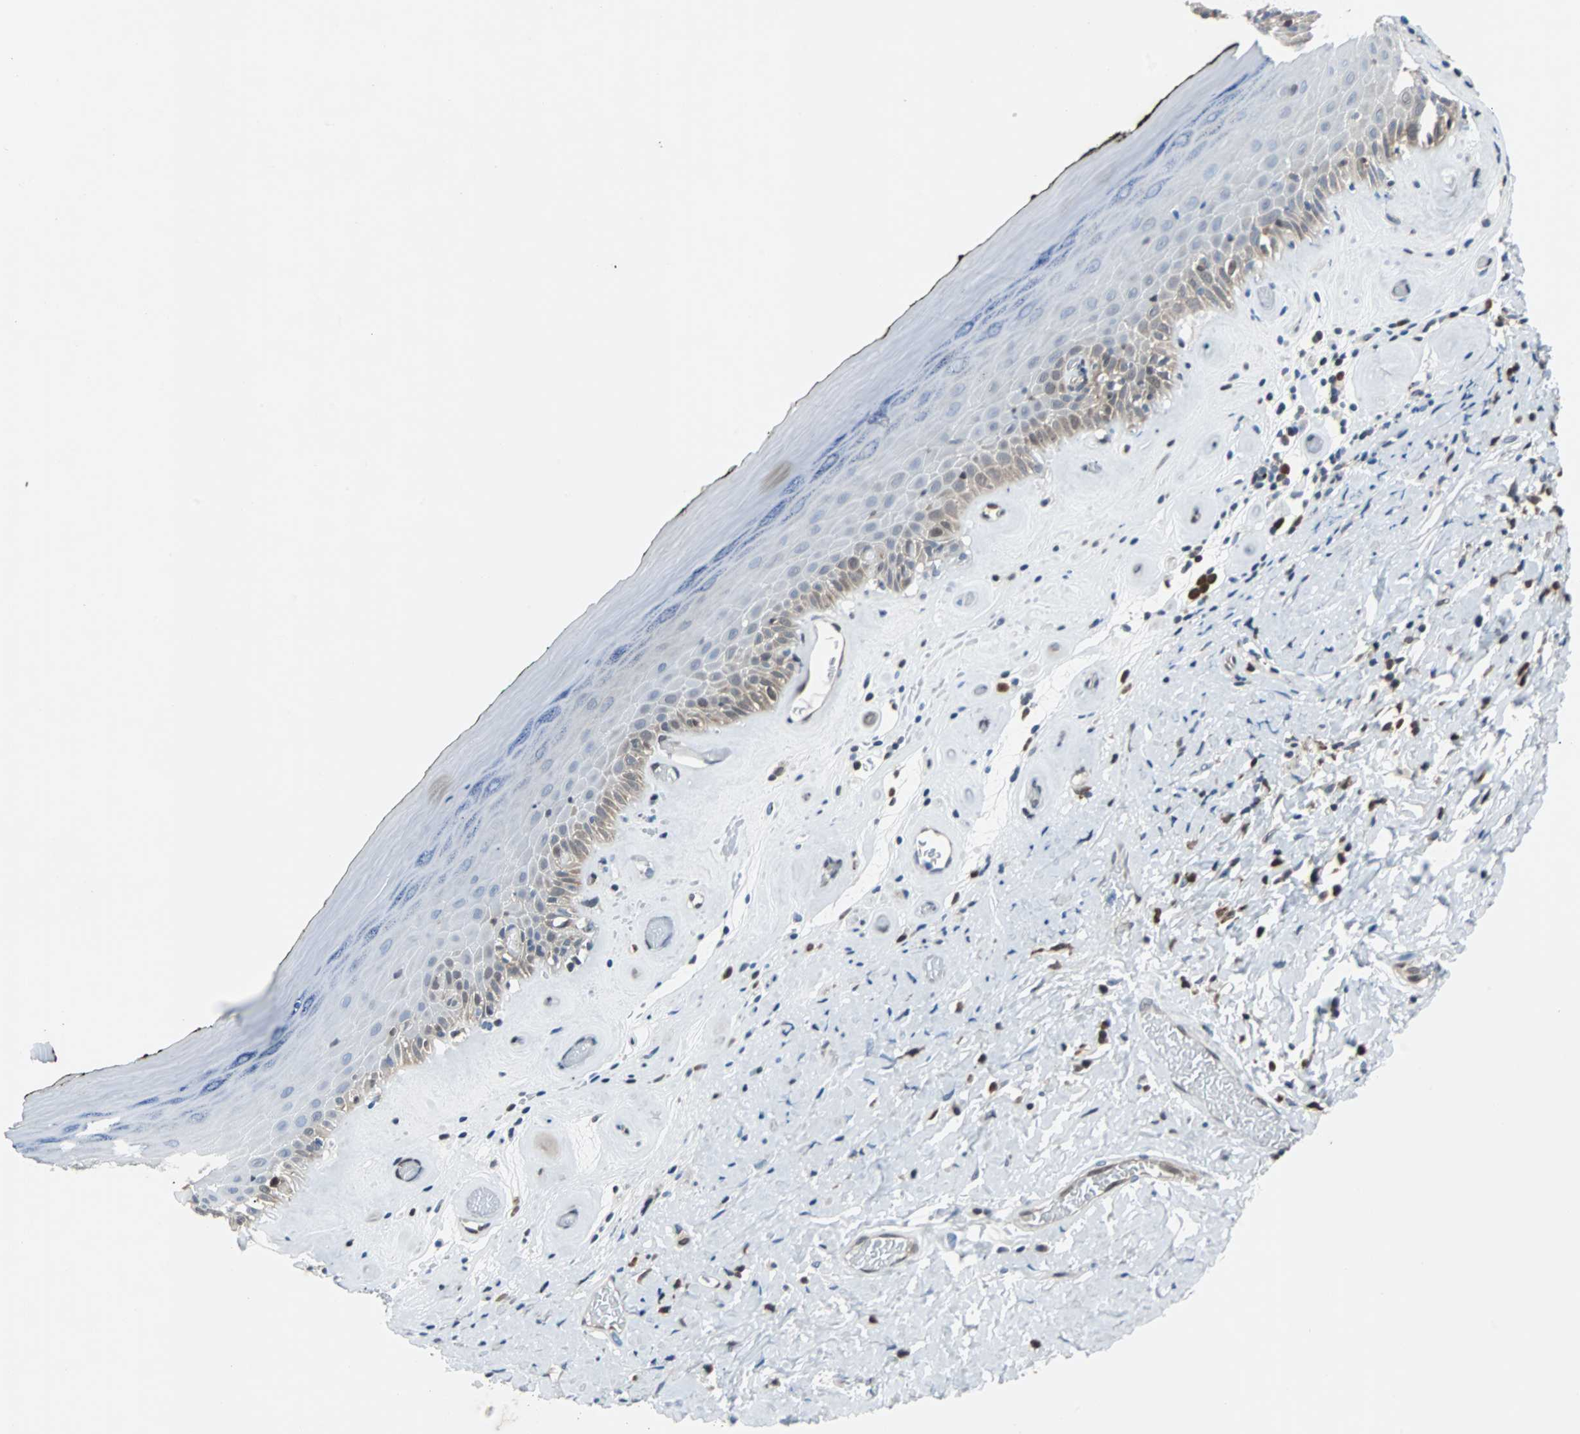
{"staining": {"intensity": "weak", "quantity": "25%-75%", "location": "cytoplasmic/membranous"}, "tissue": "skin", "cell_type": "Epidermal cells", "image_type": "normal", "snomed": [{"axis": "morphology", "description": "Normal tissue, NOS"}, {"axis": "morphology", "description": "Inflammation, NOS"}, {"axis": "topography", "description": "Vulva"}], "caption": "High-power microscopy captured an immunohistochemistry (IHC) image of unremarkable skin, revealing weak cytoplasmic/membranous staining in about 25%-75% of epidermal cells. (Brightfield microscopy of DAB IHC at high magnification).", "gene": "MAP2K6", "patient": {"sex": "female", "age": 84}}